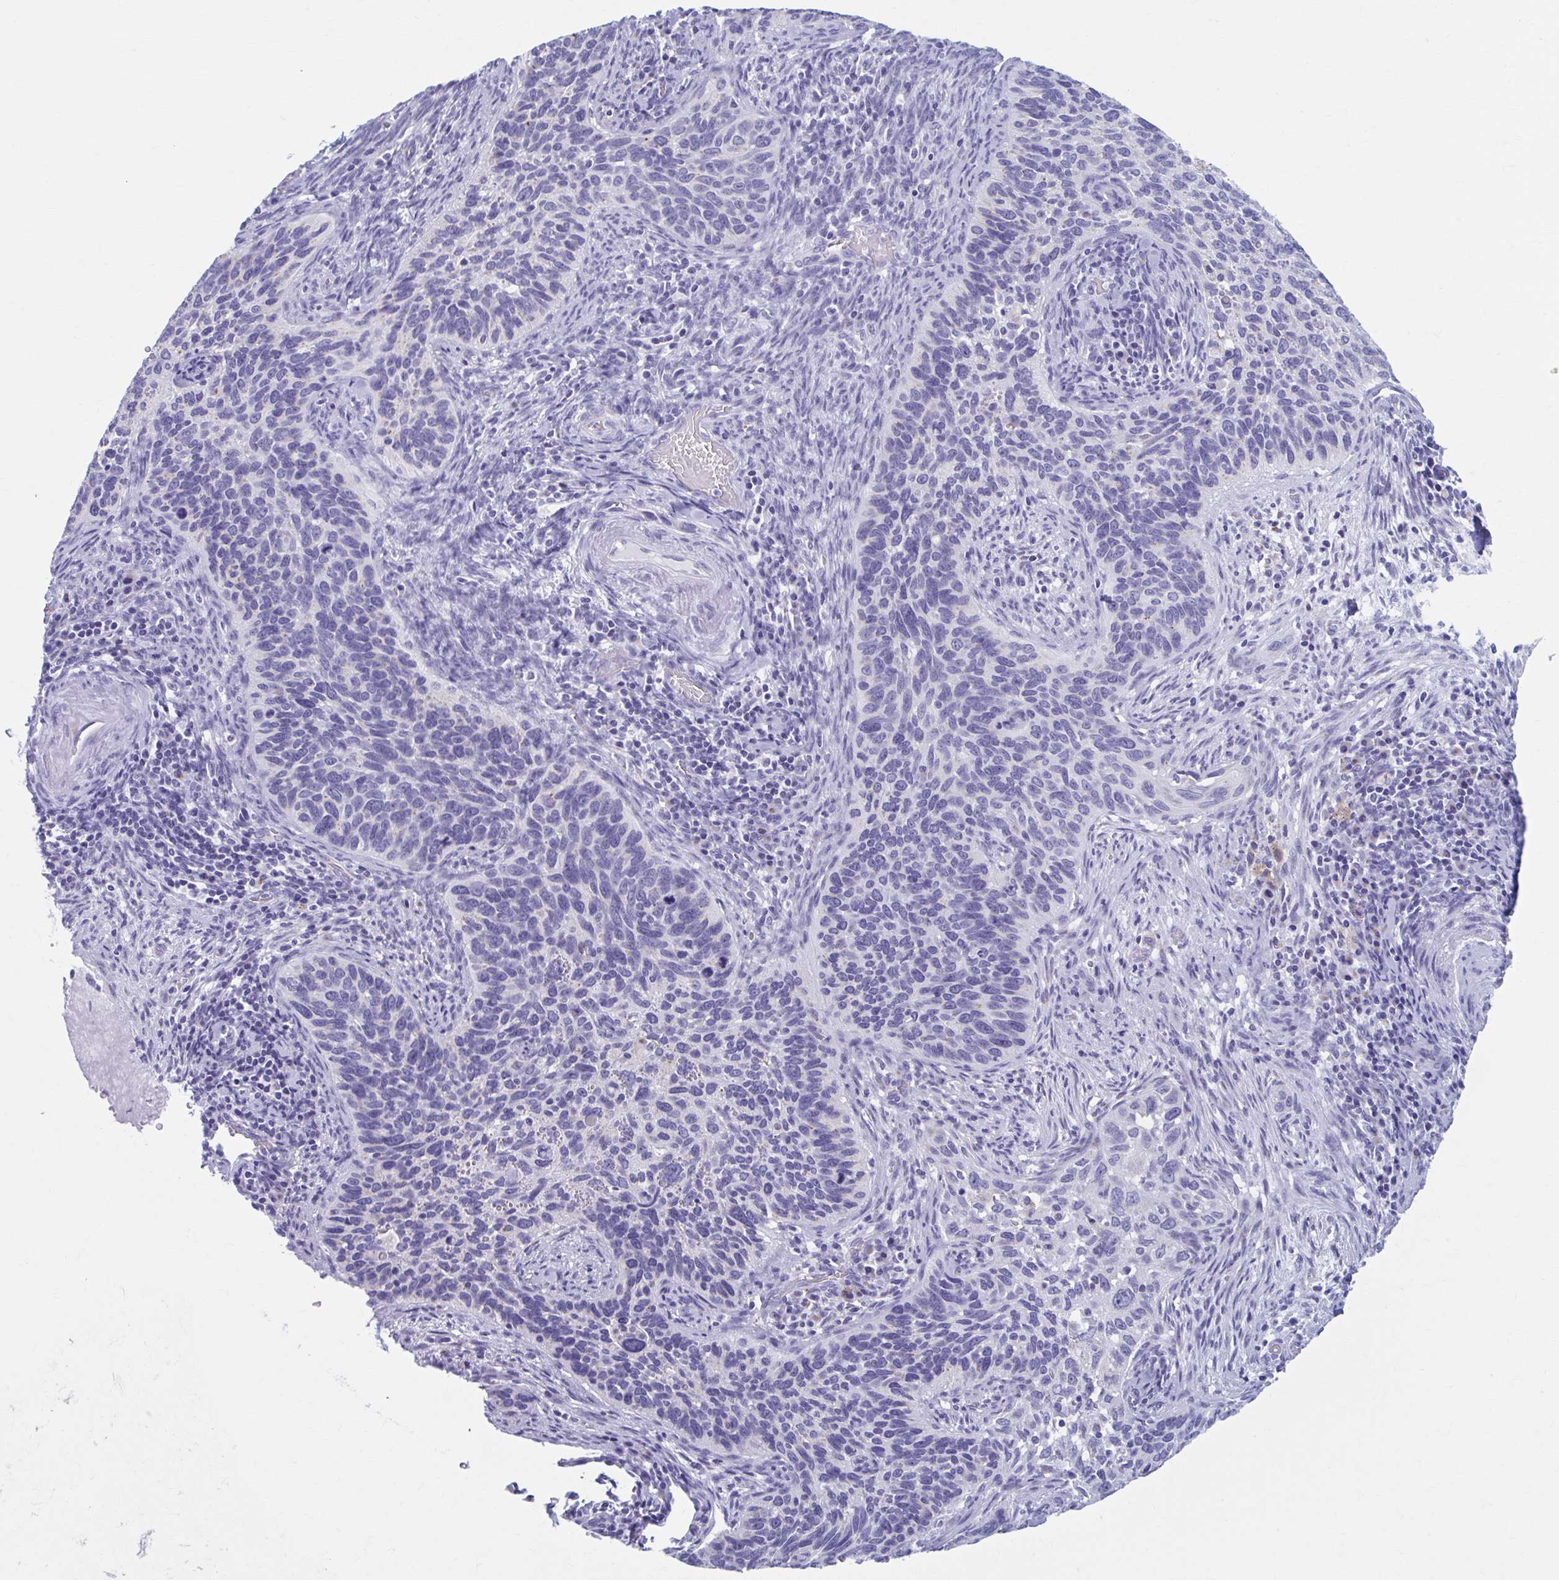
{"staining": {"intensity": "negative", "quantity": "none", "location": "none"}, "tissue": "cervical cancer", "cell_type": "Tumor cells", "image_type": "cancer", "snomed": [{"axis": "morphology", "description": "Squamous cell carcinoma, NOS"}, {"axis": "topography", "description": "Cervix"}], "caption": "Human cervical cancer (squamous cell carcinoma) stained for a protein using immunohistochemistry (IHC) reveals no expression in tumor cells.", "gene": "KCNE2", "patient": {"sex": "female", "age": 51}}